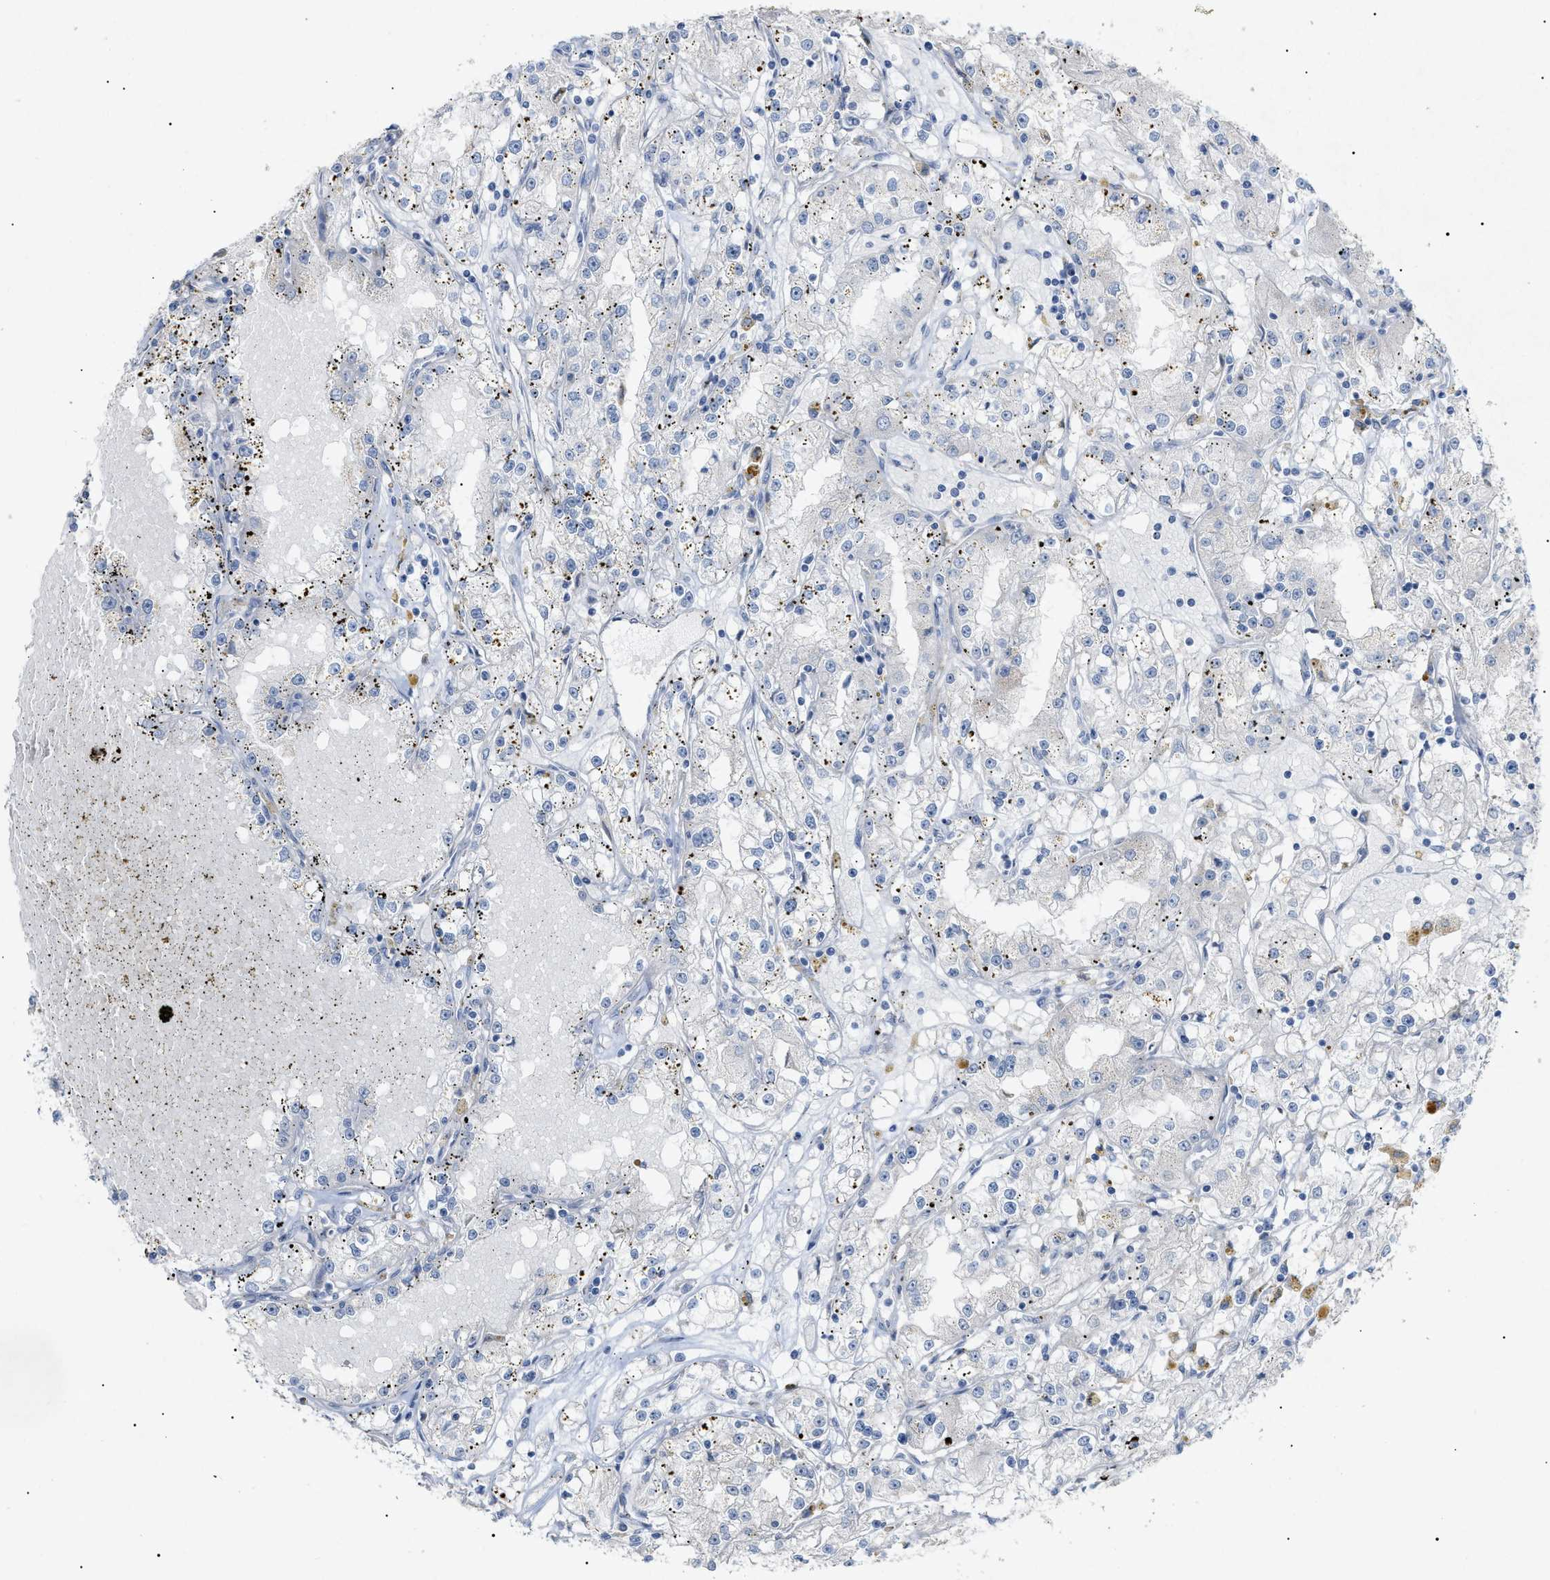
{"staining": {"intensity": "negative", "quantity": "none", "location": "none"}, "tissue": "renal cancer", "cell_type": "Tumor cells", "image_type": "cancer", "snomed": [{"axis": "morphology", "description": "Adenocarcinoma, NOS"}, {"axis": "topography", "description": "Kidney"}], "caption": "Immunohistochemistry micrograph of human renal adenocarcinoma stained for a protein (brown), which demonstrates no staining in tumor cells. (Stains: DAB (3,3'-diaminobenzidine) immunohistochemistry (IHC) with hematoxylin counter stain, Microscopy: brightfield microscopy at high magnification).", "gene": "SLC25A31", "patient": {"sex": "male", "age": 56}}